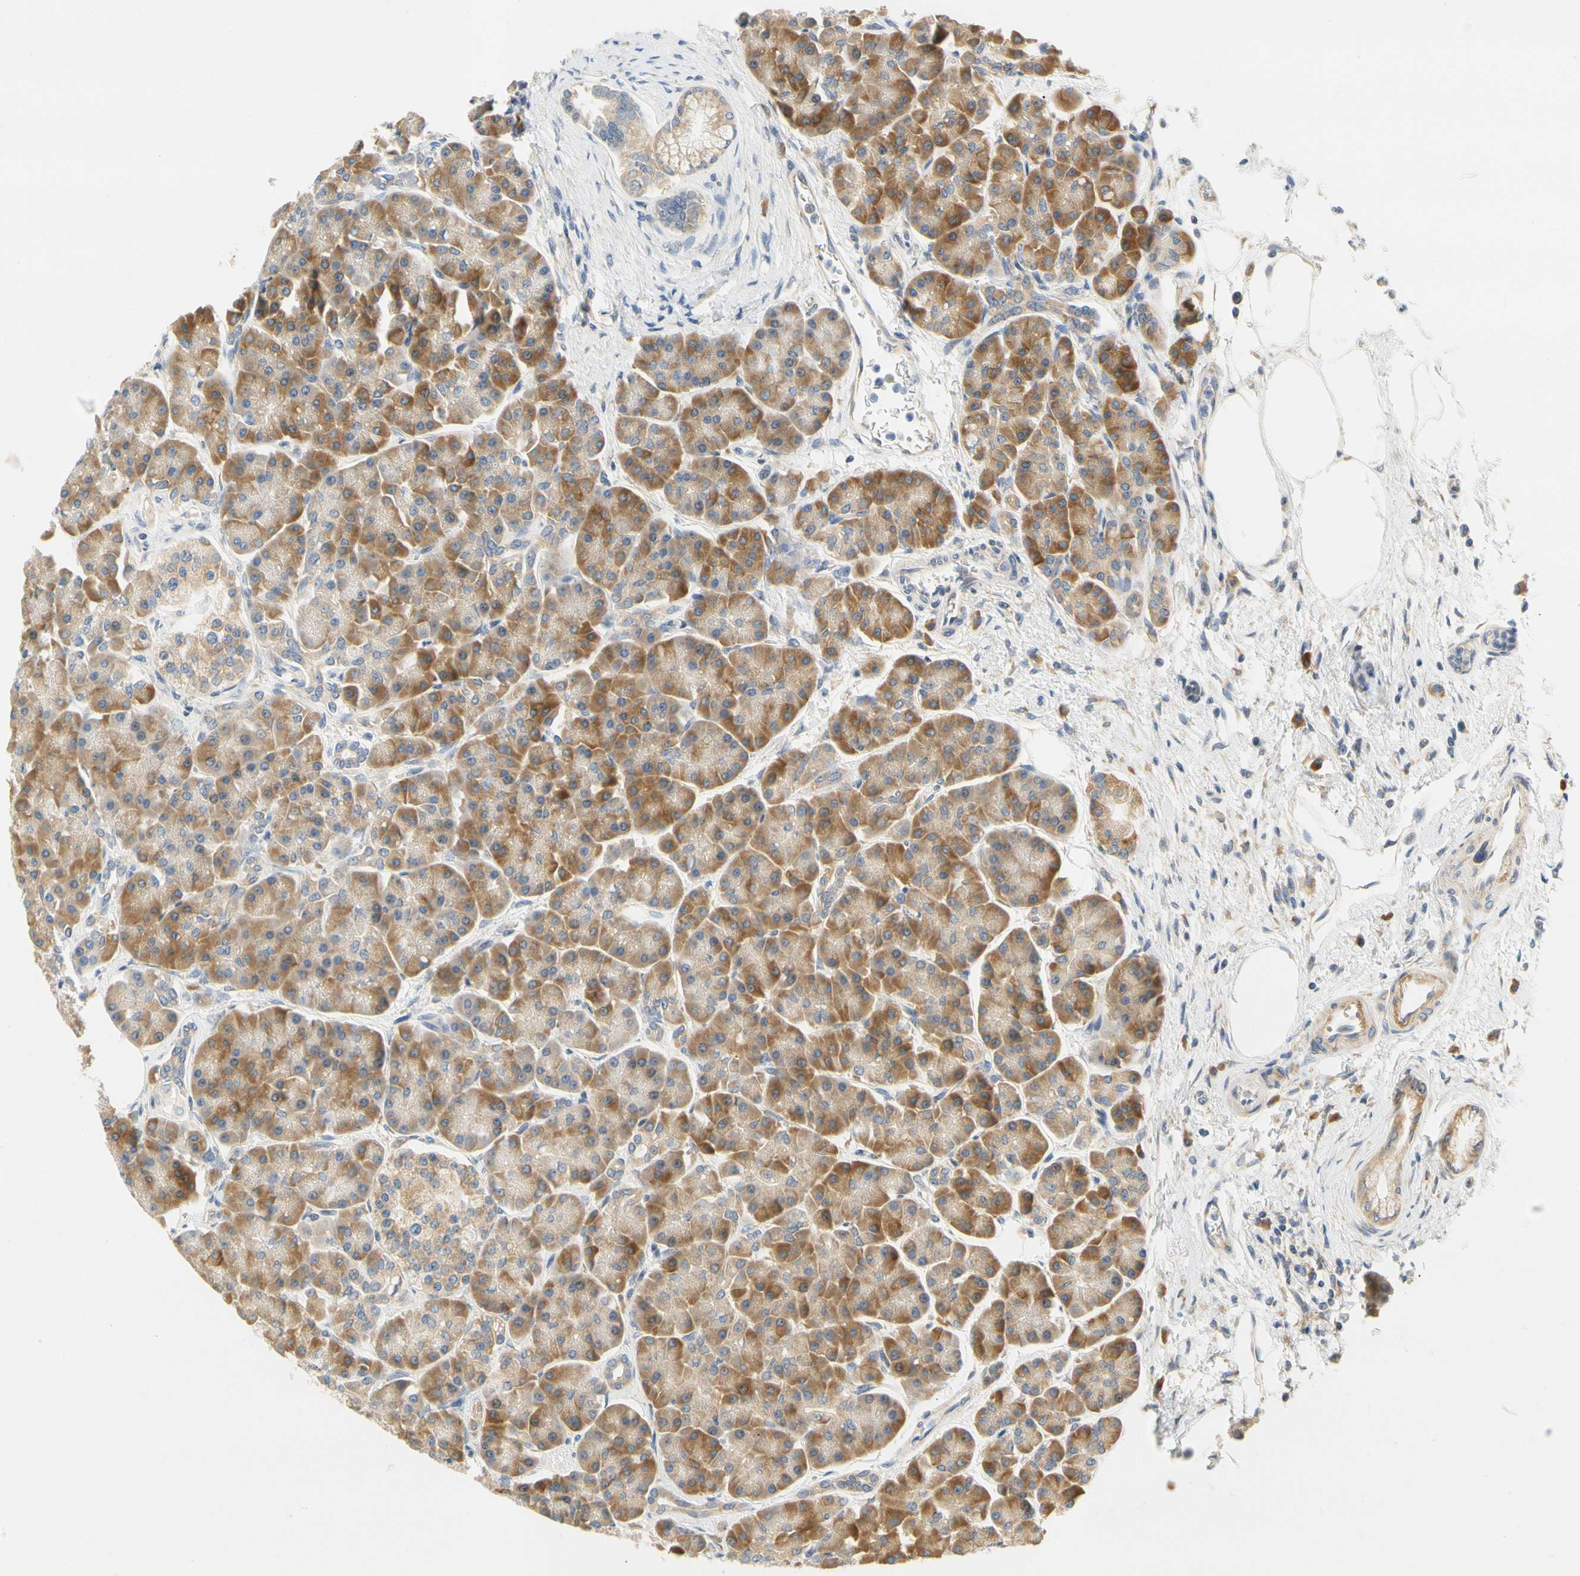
{"staining": {"intensity": "moderate", "quantity": ">75%", "location": "cytoplasmic/membranous"}, "tissue": "pancreas", "cell_type": "Exocrine glandular cells", "image_type": "normal", "snomed": [{"axis": "morphology", "description": "Normal tissue, NOS"}, {"axis": "topography", "description": "Pancreas"}], "caption": "Human pancreas stained for a protein (brown) demonstrates moderate cytoplasmic/membranous positive staining in about >75% of exocrine glandular cells.", "gene": "LRRC47", "patient": {"sex": "female", "age": 70}}